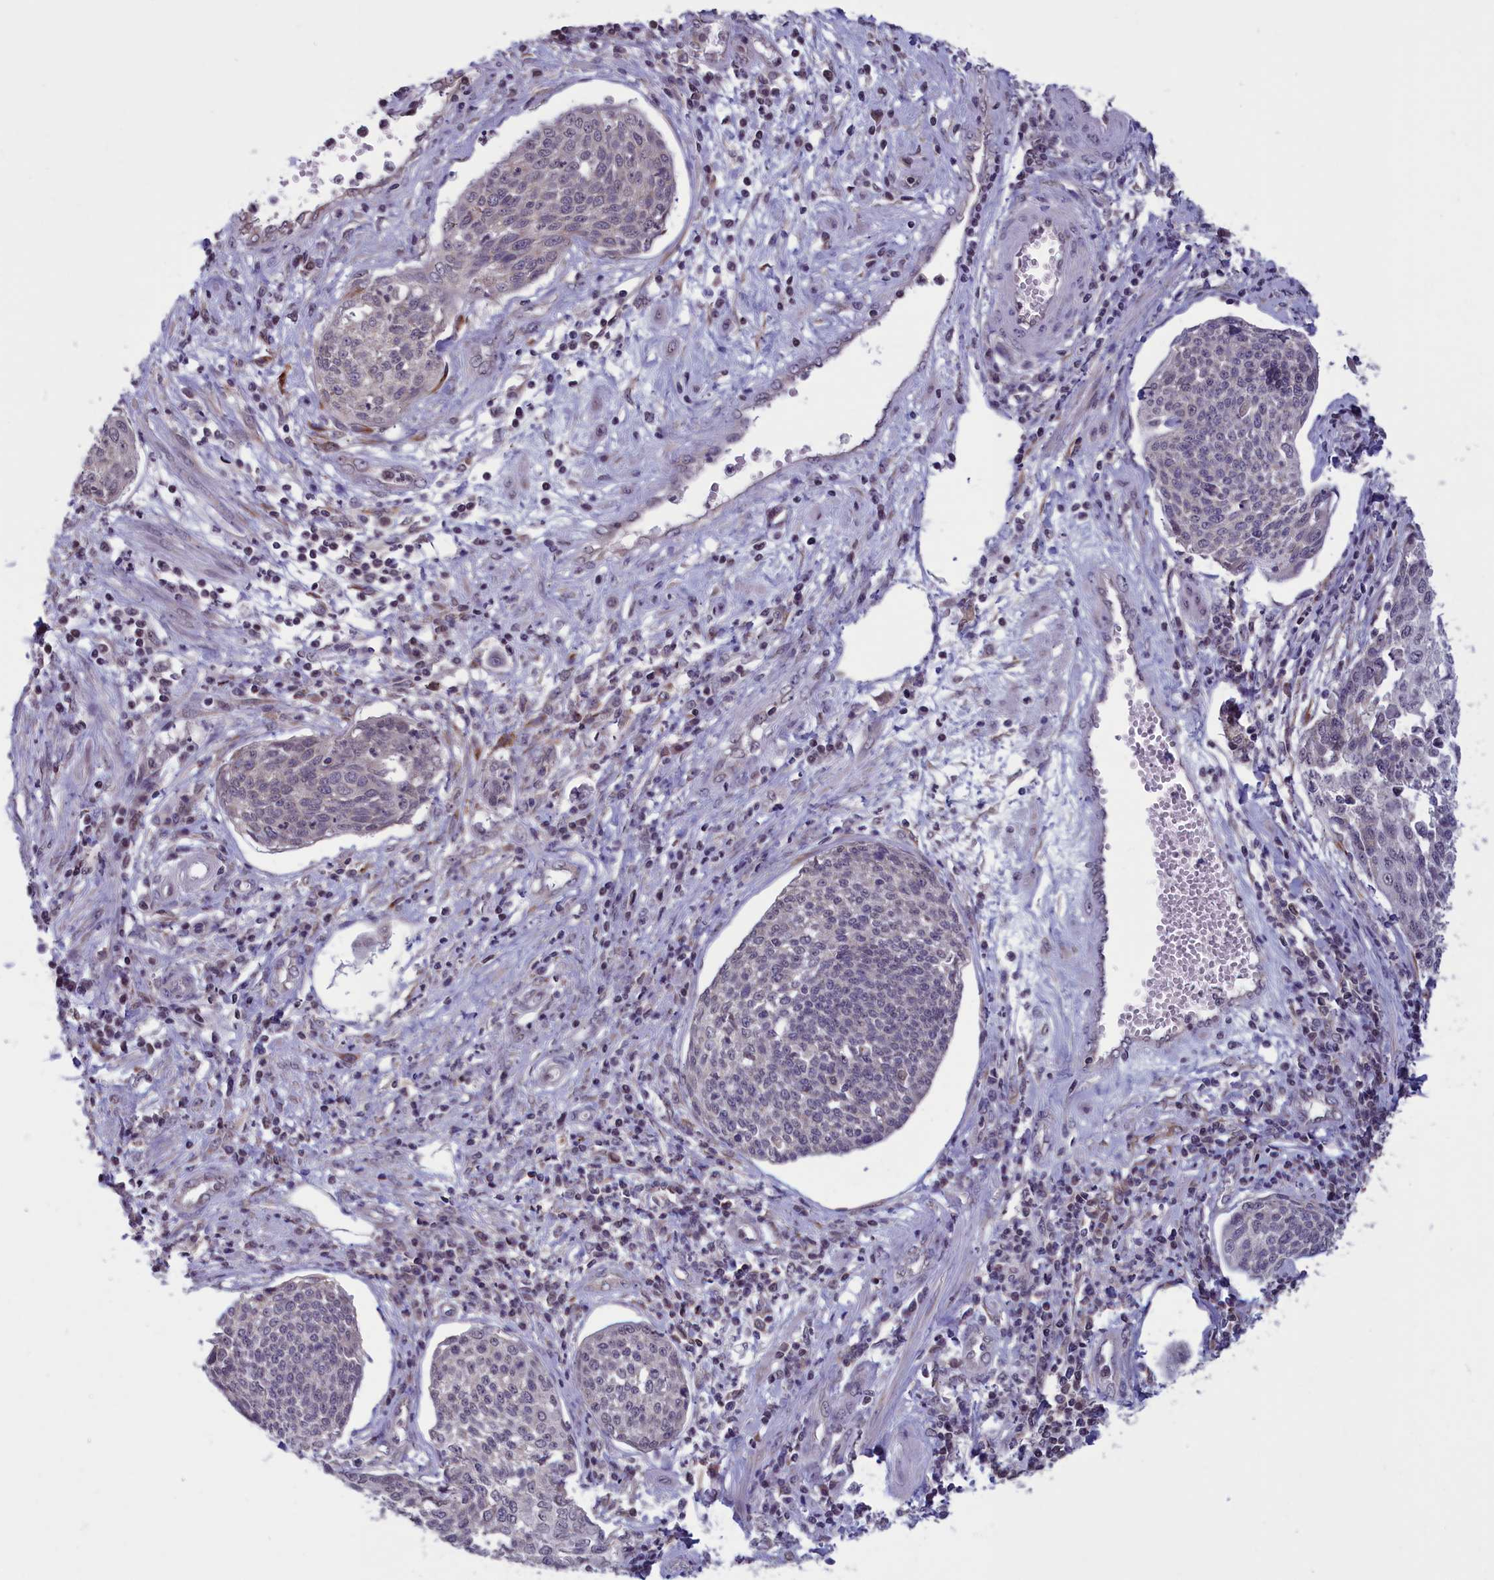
{"staining": {"intensity": "negative", "quantity": "none", "location": "none"}, "tissue": "cervical cancer", "cell_type": "Tumor cells", "image_type": "cancer", "snomed": [{"axis": "morphology", "description": "Squamous cell carcinoma, NOS"}, {"axis": "topography", "description": "Cervix"}], "caption": "A high-resolution micrograph shows immunohistochemistry (IHC) staining of cervical squamous cell carcinoma, which demonstrates no significant staining in tumor cells.", "gene": "PARS2", "patient": {"sex": "female", "age": 34}}